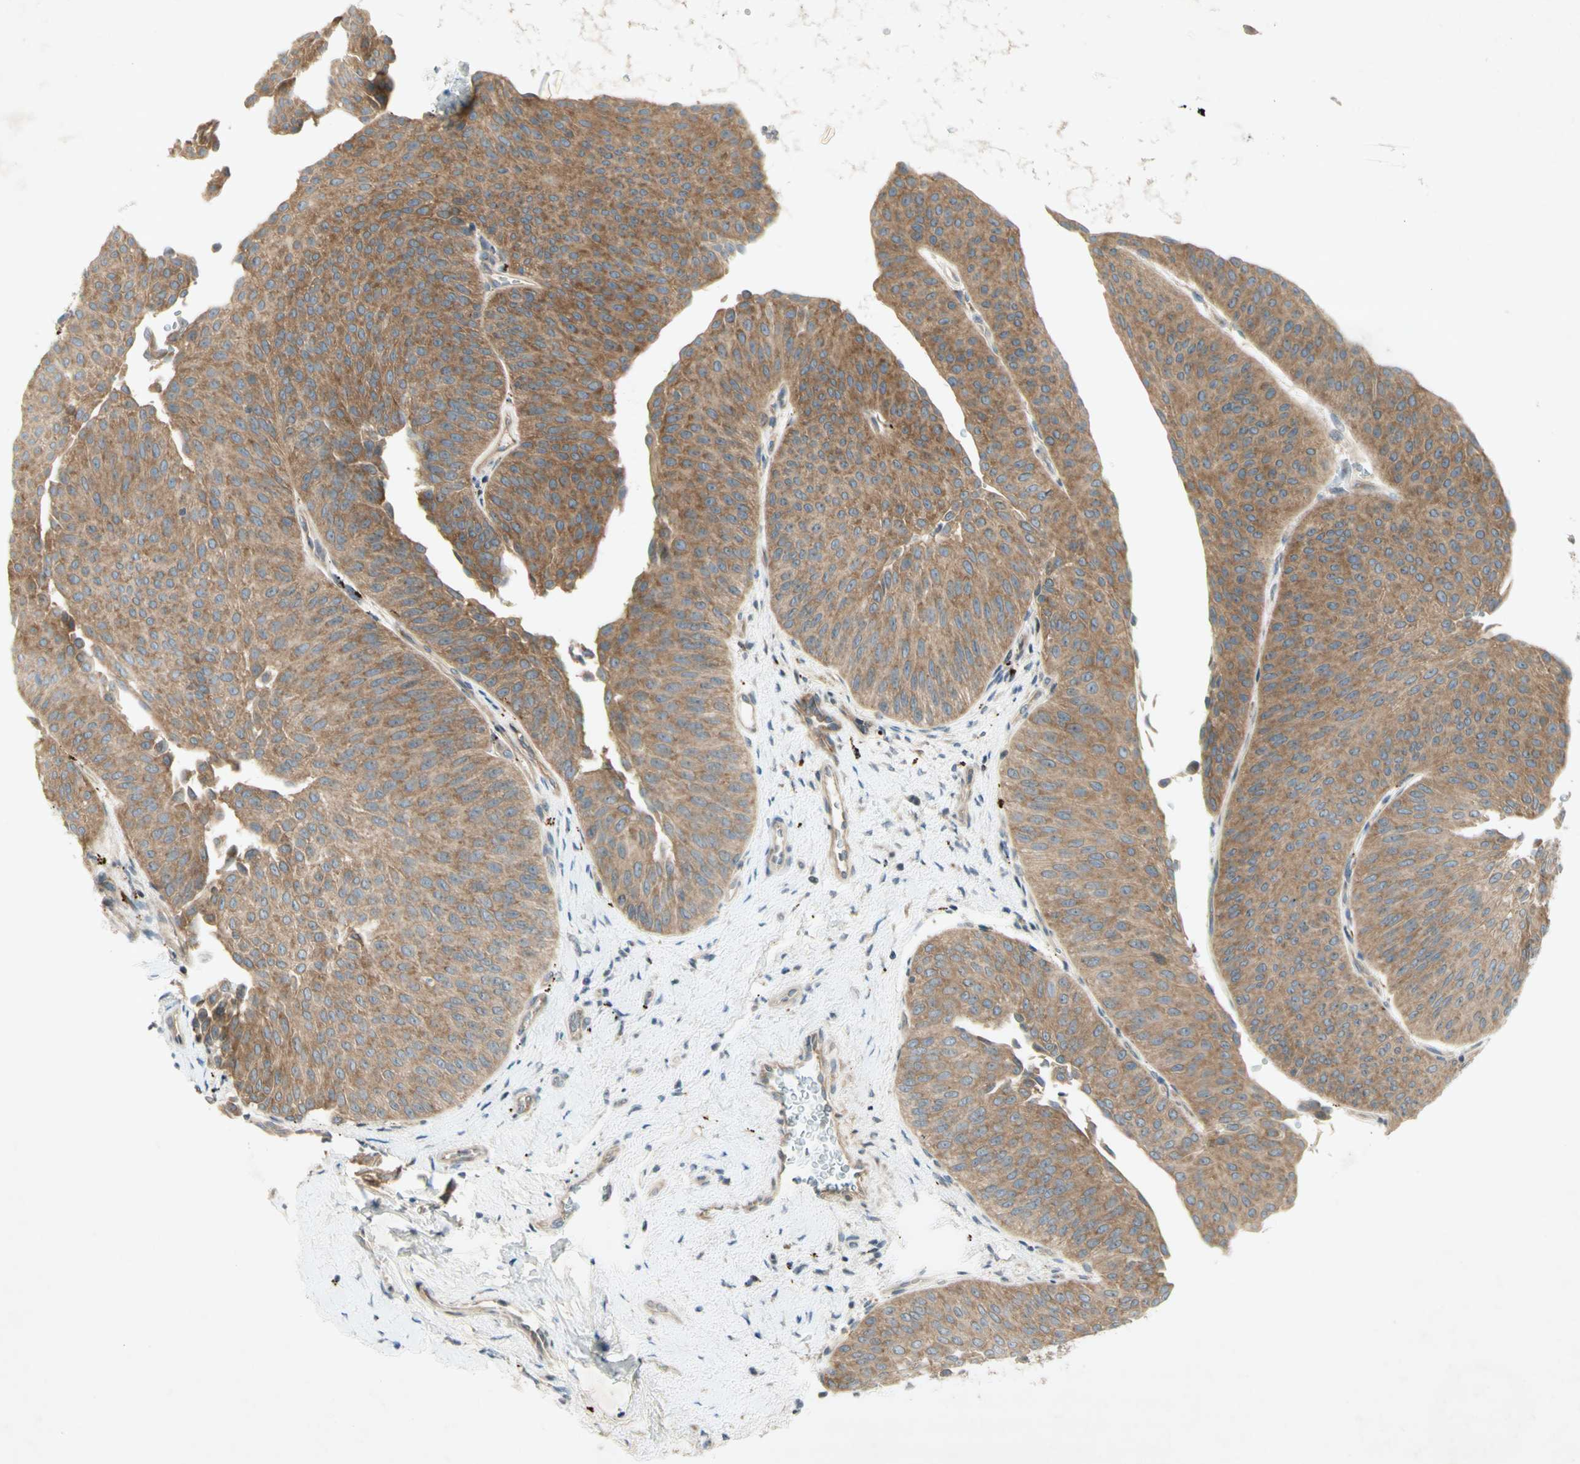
{"staining": {"intensity": "moderate", "quantity": "25%-75%", "location": "cytoplasmic/membranous"}, "tissue": "urothelial cancer", "cell_type": "Tumor cells", "image_type": "cancer", "snomed": [{"axis": "morphology", "description": "Urothelial carcinoma, Low grade"}, {"axis": "topography", "description": "Urinary bladder"}], "caption": "Protein staining by immunohistochemistry (IHC) demonstrates moderate cytoplasmic/membranous staining in approximately 25%-75% of tumor cells in urothelial cancer.", "gene": "ETF1", "patient": {"sex": "female", "age": 60}}